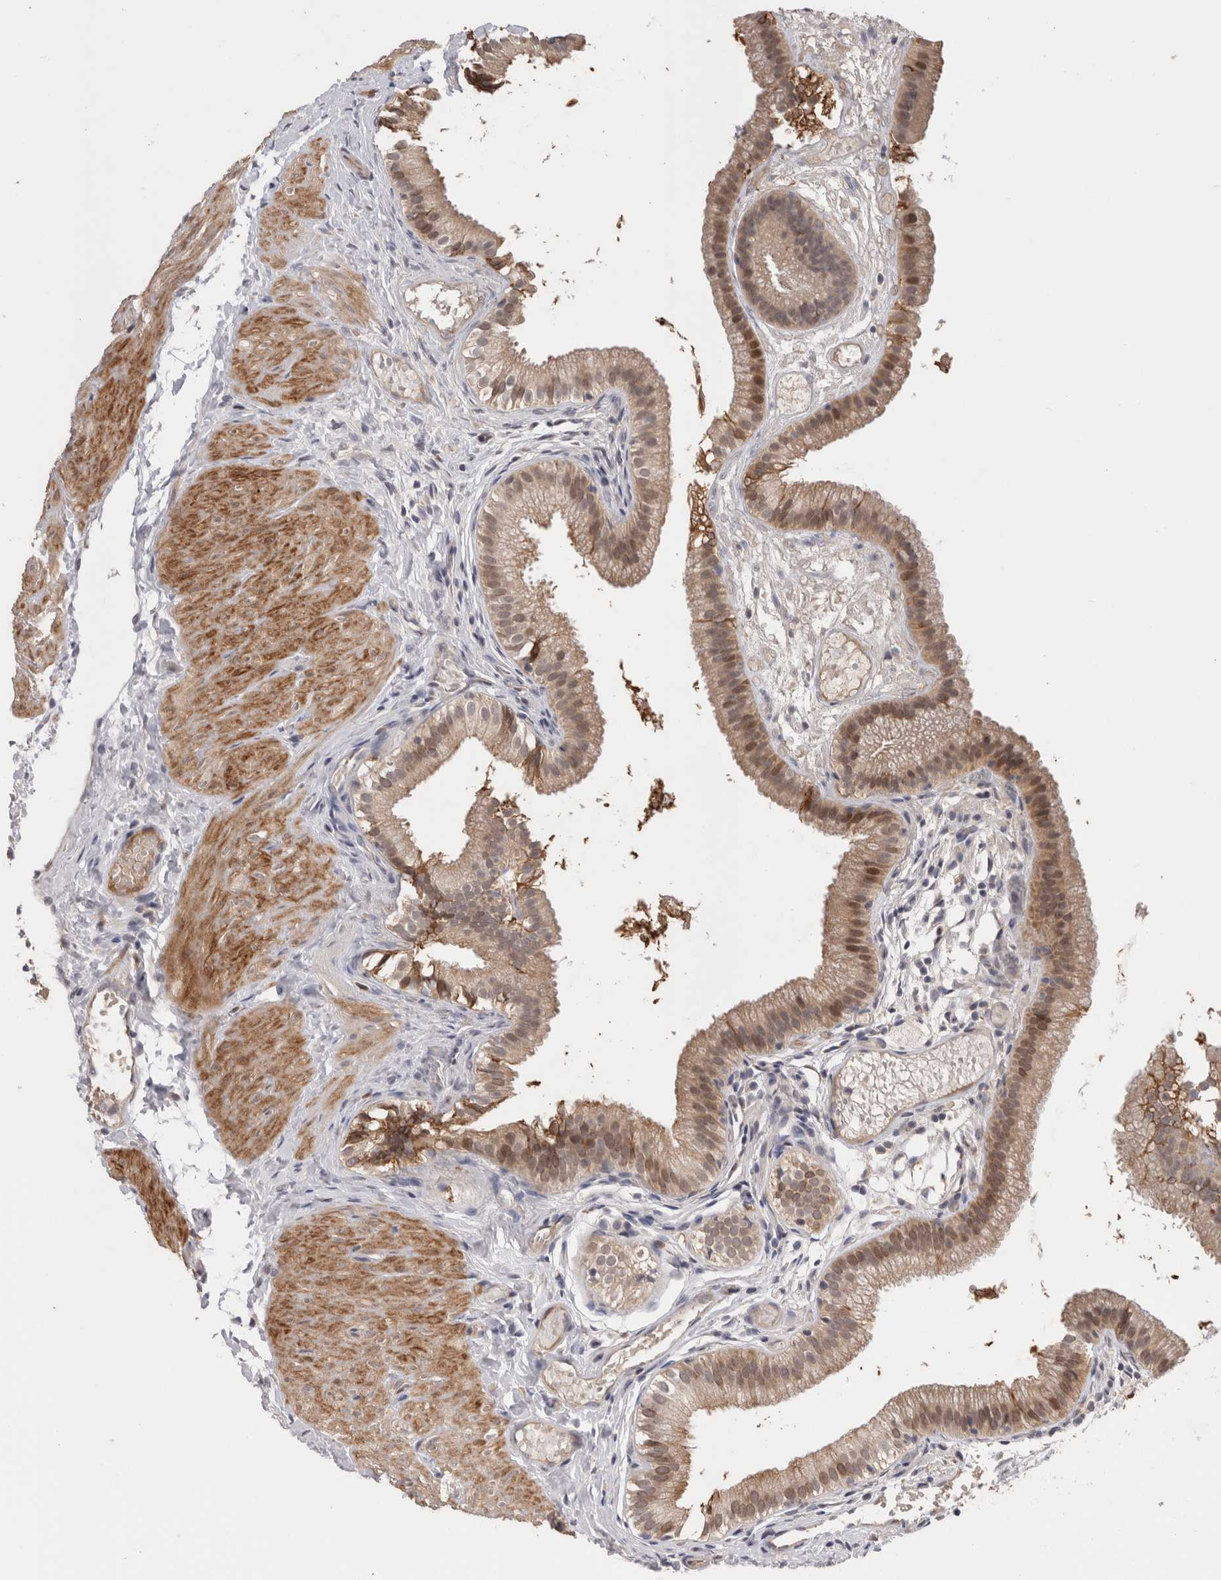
{"staining": {"intensity": "moderate", "quantity": ">75%", "location": "cytoplasmic/membranous"}, "tissue": "gallbladder", "cell_type": "Glandular cells", "image_type": "normal", "snomed": [{"axis": "morphology", "description": "Normal tissue, NOS"}, {"axis": "topography", "description": "Gallbladder"}], "caption": "Glandular cells exhibit medium levels of moderate cytoplasmic/membranous staining in approximately >75% of cells in benign gallbladder.", "gene": "CRYBG1", "patient": {"sex": "female", "age": 26}}